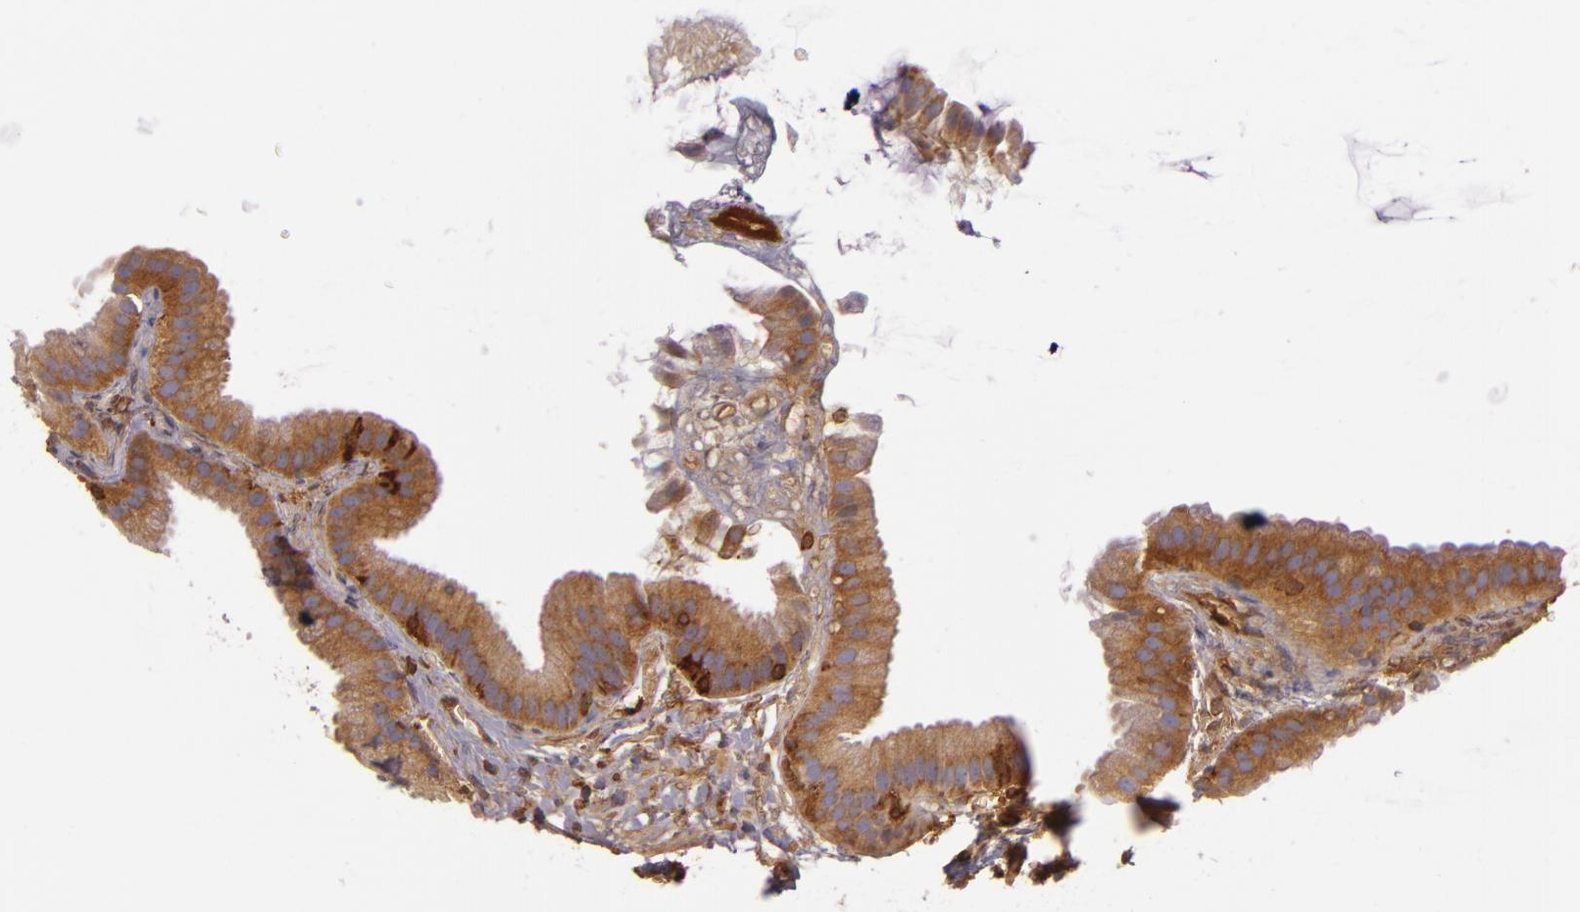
{"staining": {"intensity": "strong", "quantity": ">75%", "location": "cytoplasmic/membranous"}, "tissue": "gallbladder", "cell_type": "Glandular cells", "image_type": "normal", "snomed": [{"axis": "morphology", "description": "Normal tissue, NOS"}, {"axis": "topography", "description": "Gallbladder"}], "caption": "Immunohistochemical staining of normal gallbladder demonstrates strong cytoplasmic/membranous protein positivity in approximately >75% of glandular cells.", "gene": "TLN1", "patient": {"sex": "female", "age": 63}}